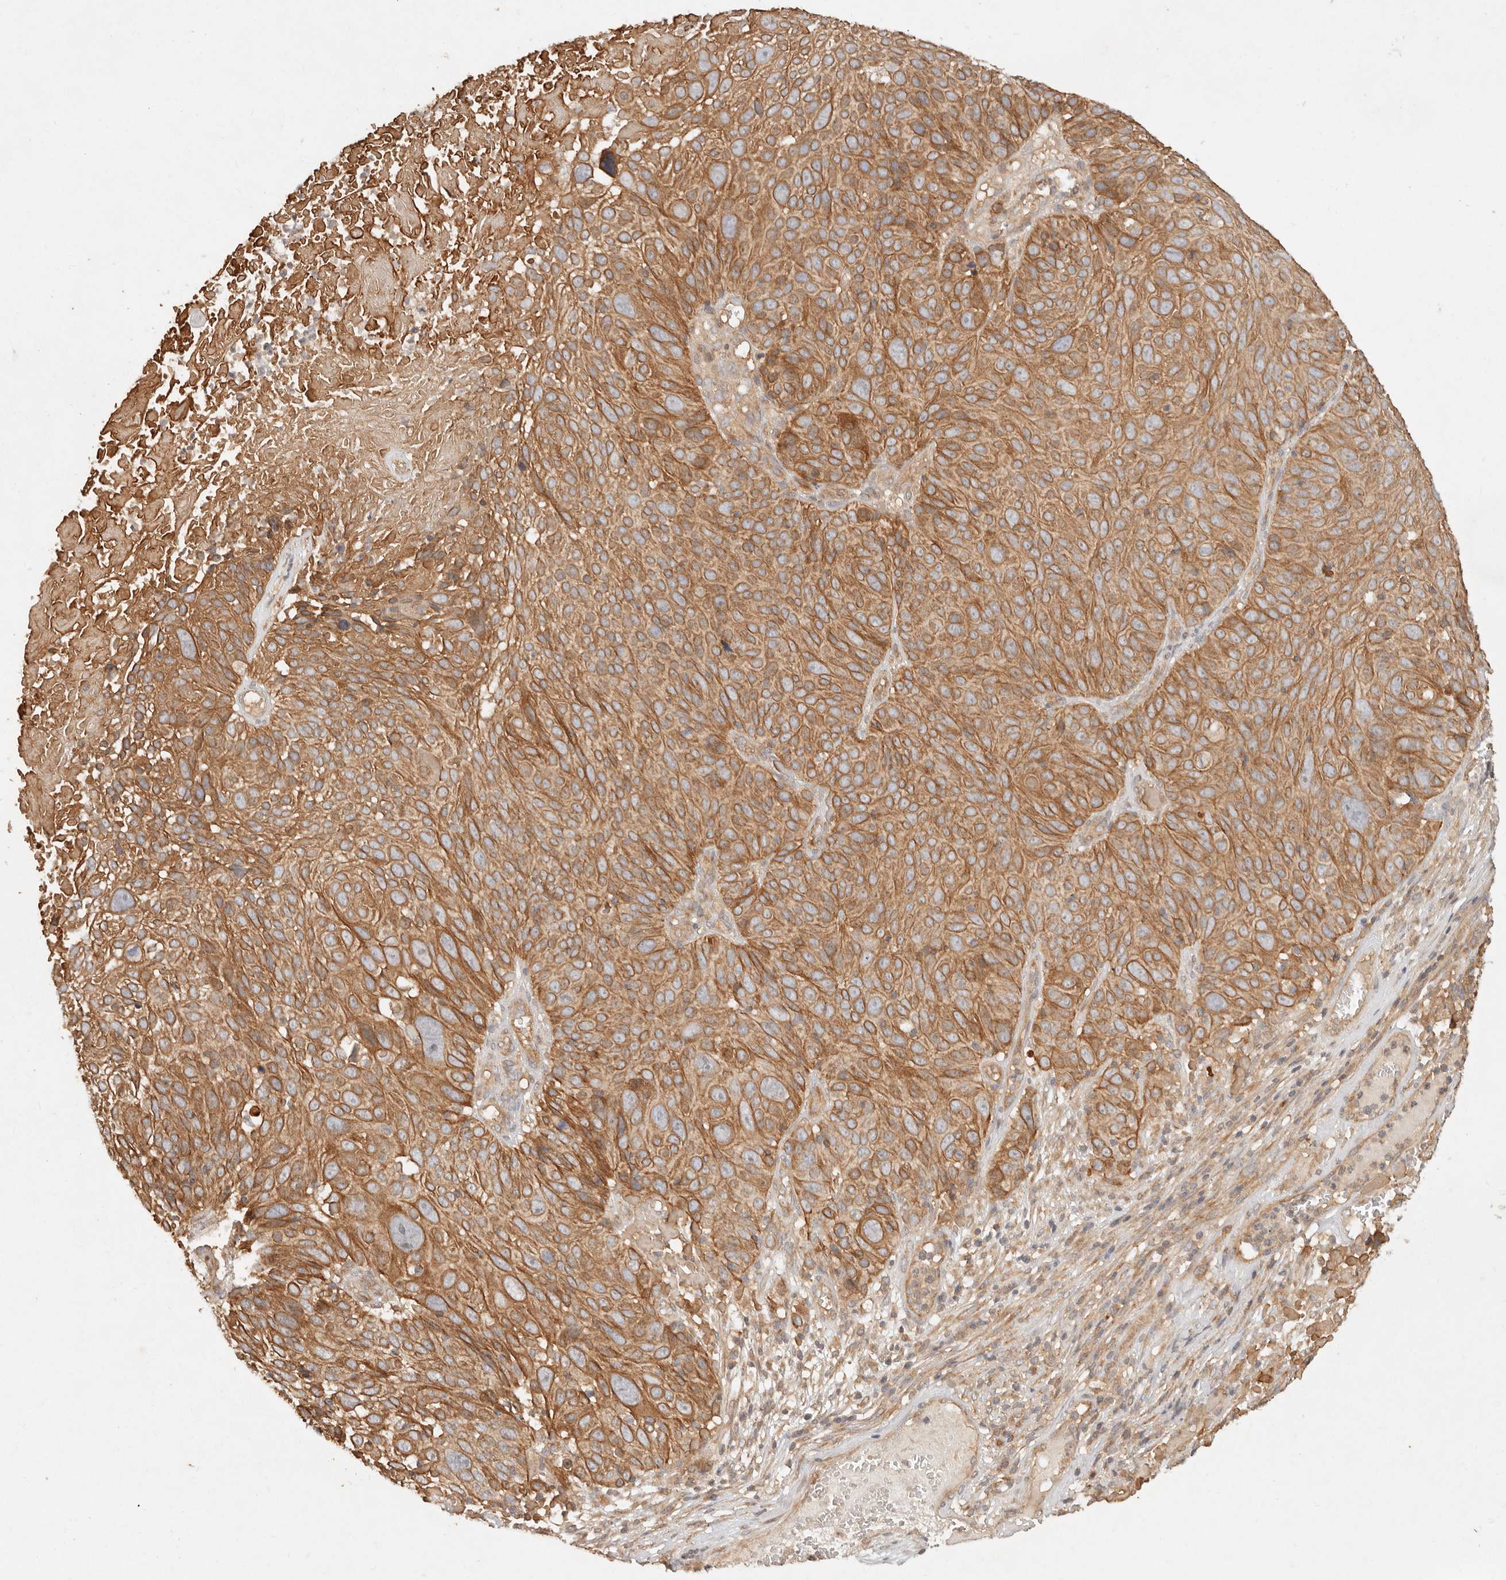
{"staining": {"intensity": "moderate", "quantity": ">75%", "location": "cytoplasmic/membranous"}, "tissue": "cervical cancer", "cell_type": "Tumor cells", "image_type": "cancer", "snomed": [{"axis": "morphology", "description": "Squamous cell carcinoma, NOS"}, {"axis": "topography", "description": "Cervix"}], "caption": "Cervical squamous cell carcinoma stained with immunohistochemistry exhibits moderate cytoplasmic/membranous staining in approximately >75% of tumor cells.", "gene": "HECTD3", "patient": {"sex": "female", "age": 74}}